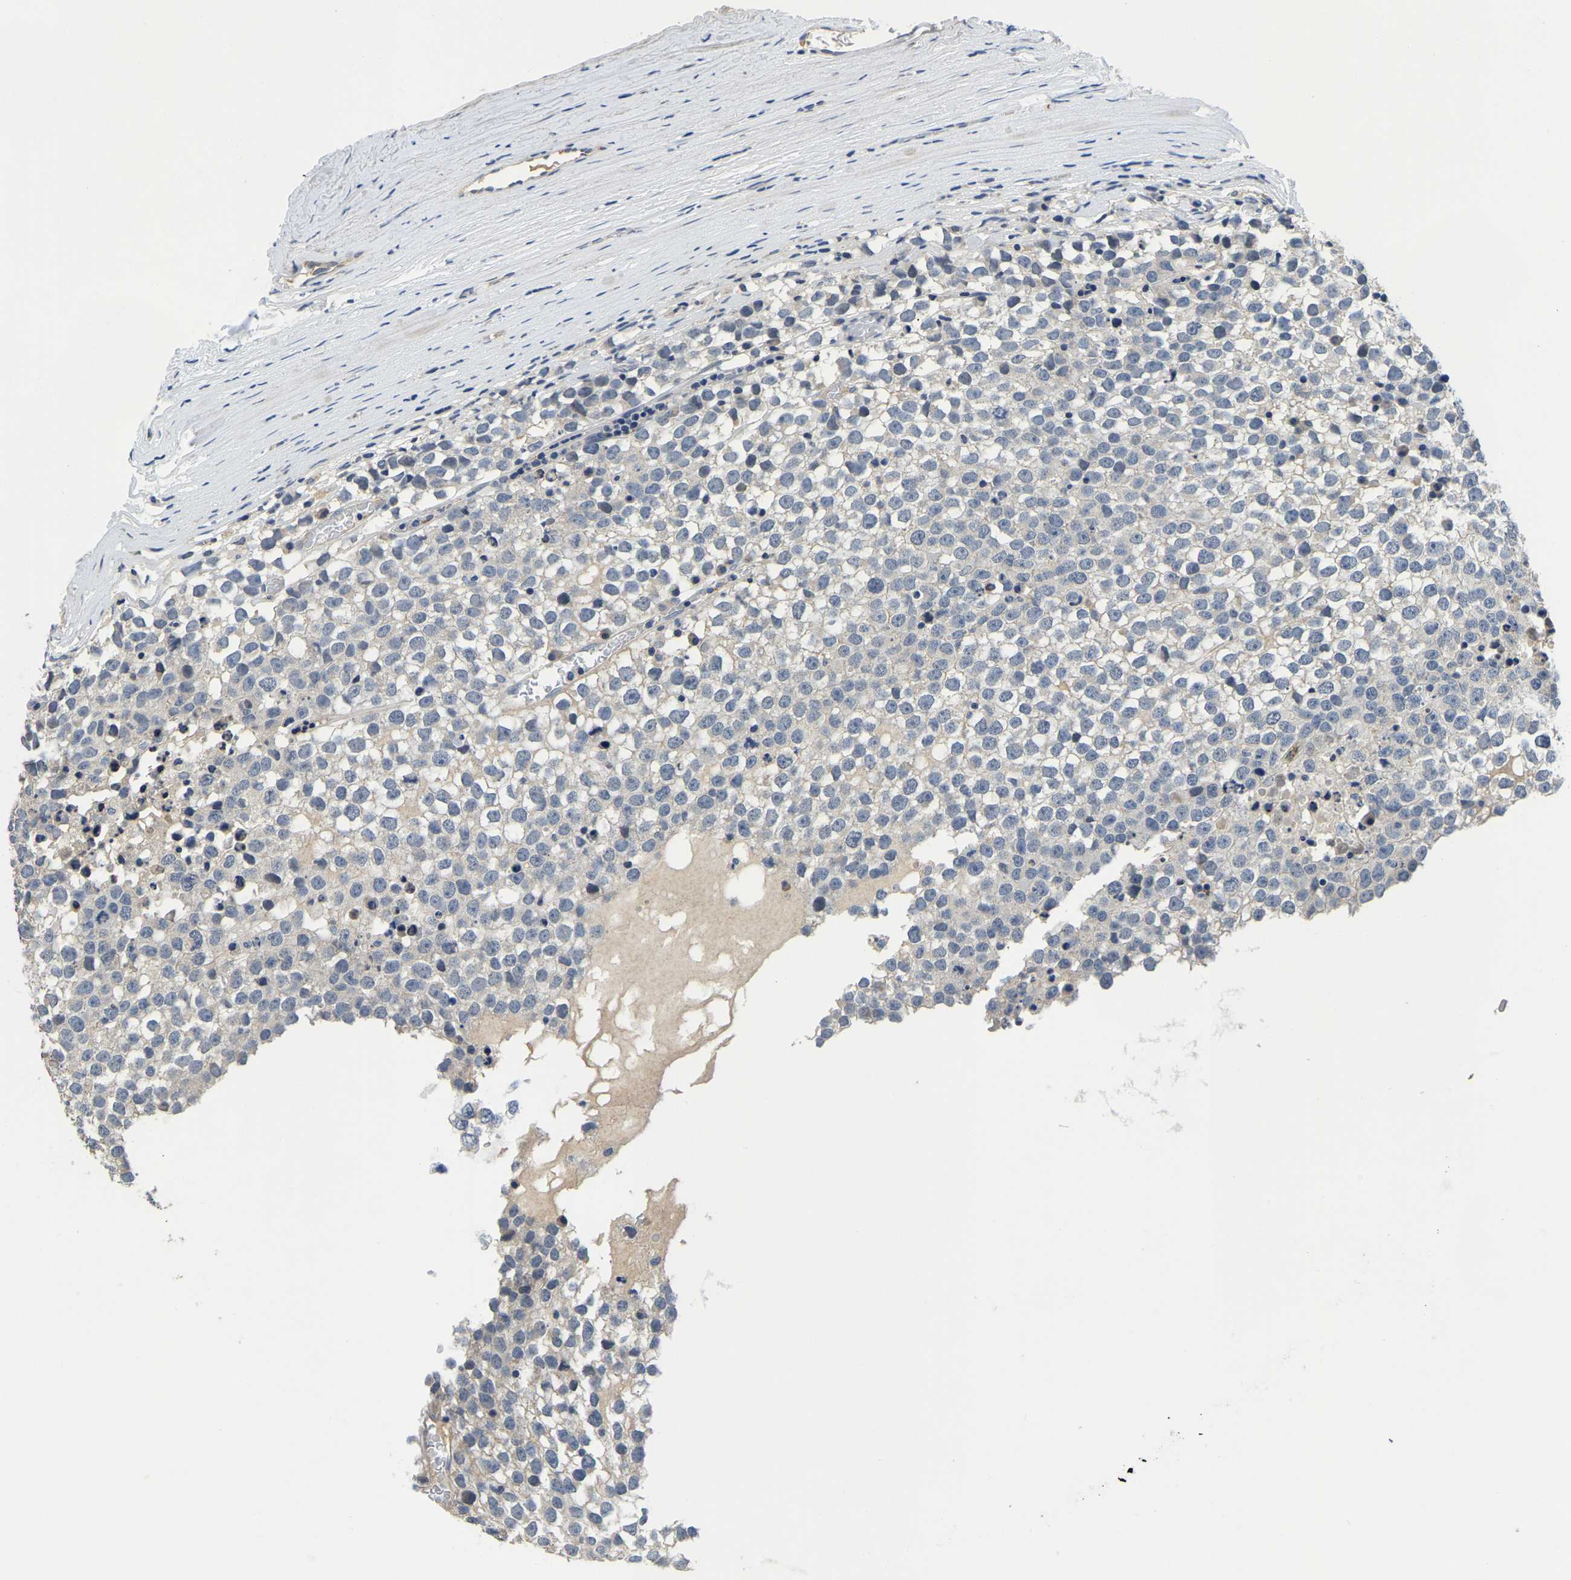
{"staining": {"intensity": "negative", "quantity": "none", "location": "none"}, "tissue": "testis cancer", "cell_type": "Tumor cells", "image_type": "cancer", "snomed": [{"axis": "morphology", "description": "Seminoma, NOS"}, {"axis": "topography", "description": "Testis"}], "caption": "The immunohistochemistry micrograph has no significant positivity in tumor cells of testis seminoma tissue.", "gene": "ITGA2", "patient": {"sex": "male", "age": 65}}